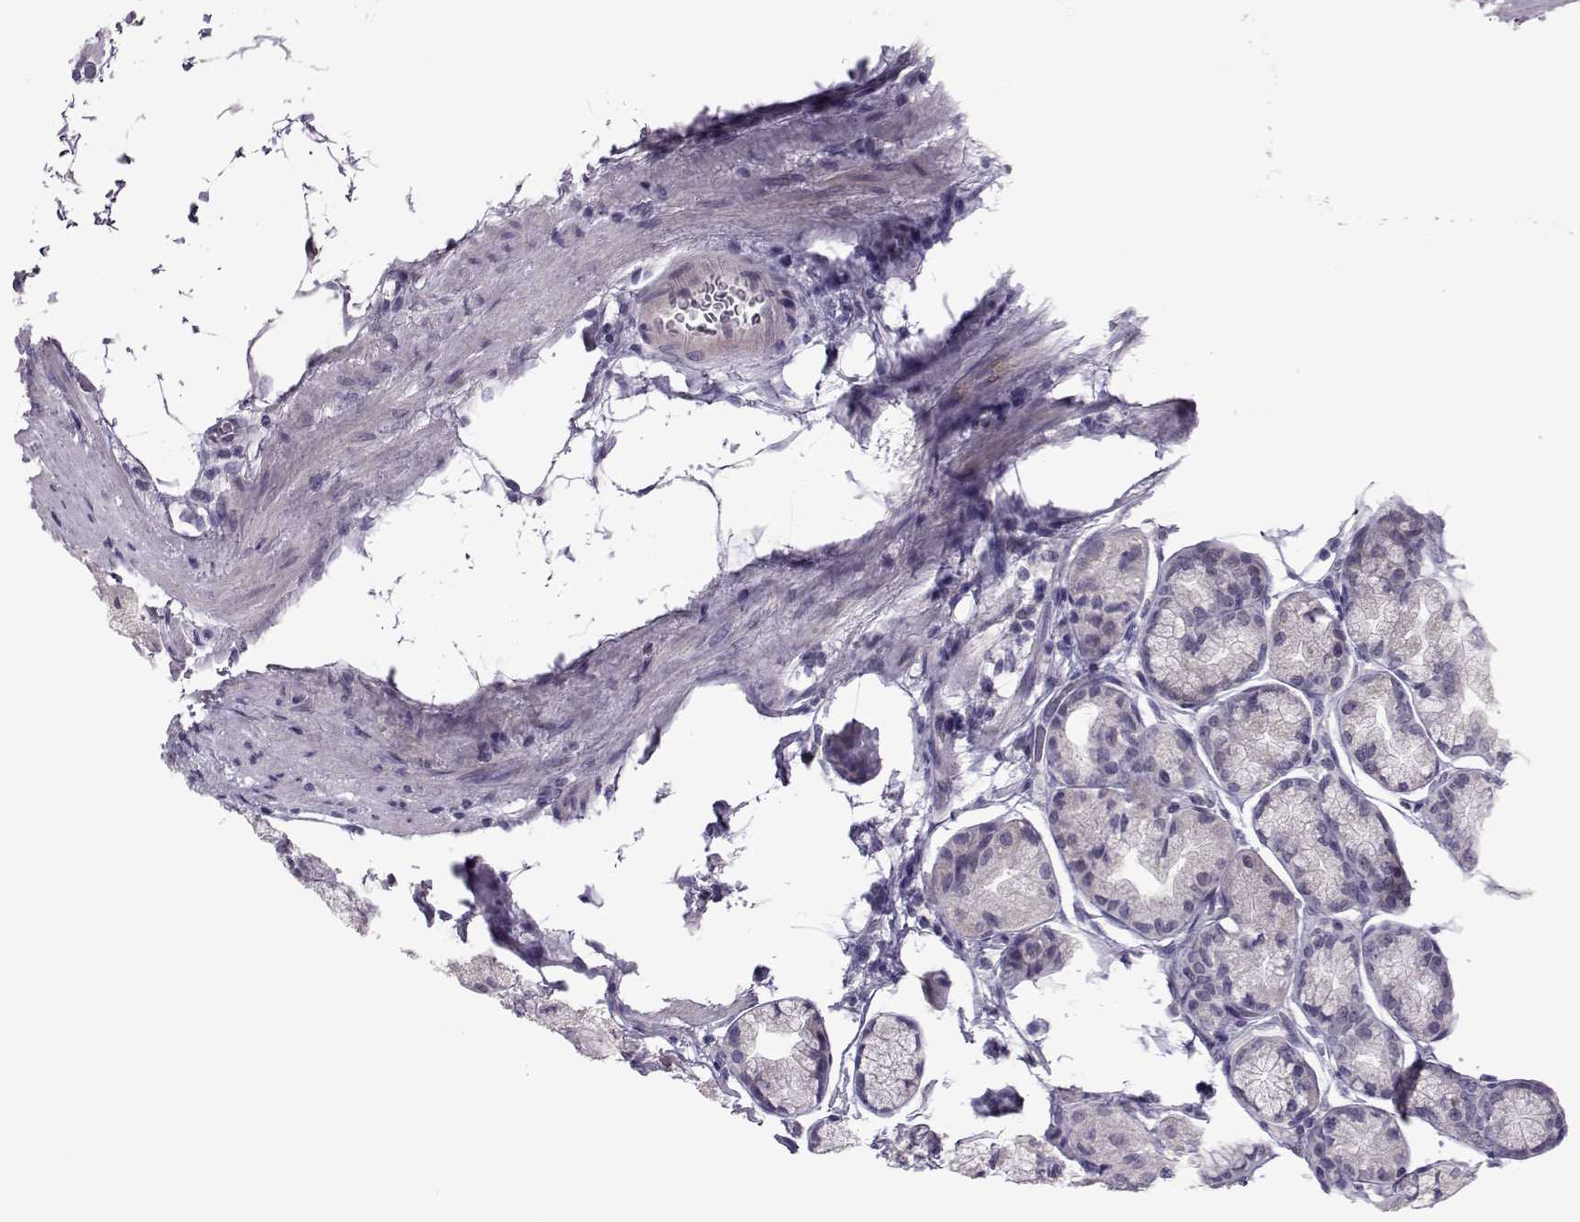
{"staining": {"intensity": "negative", "quantity": "none", "location": "none"}, "tissue": "stomach", "cell_type": "Glandular cells", "image_type": "normal", "snomed": [{"axis": "morphology", "description": "Normal tissue, NOS"}, {"axis": "morphology", "description": "Adenocarcinoma, NOS"}, {"axis": "morphology", "description": "Adenocarcinoma, High grade"}, {"axis": "topography", "description": "Stomach, upper"}, {"axis": "topography", "description": "Stomach"}], "caption": "Human stomach stained for a protein using immunohistochemistry (IHC) displays no staining in glandular cells.", "gene": "ASRGL1", "patient": {"sex": "female", "age": 65}}